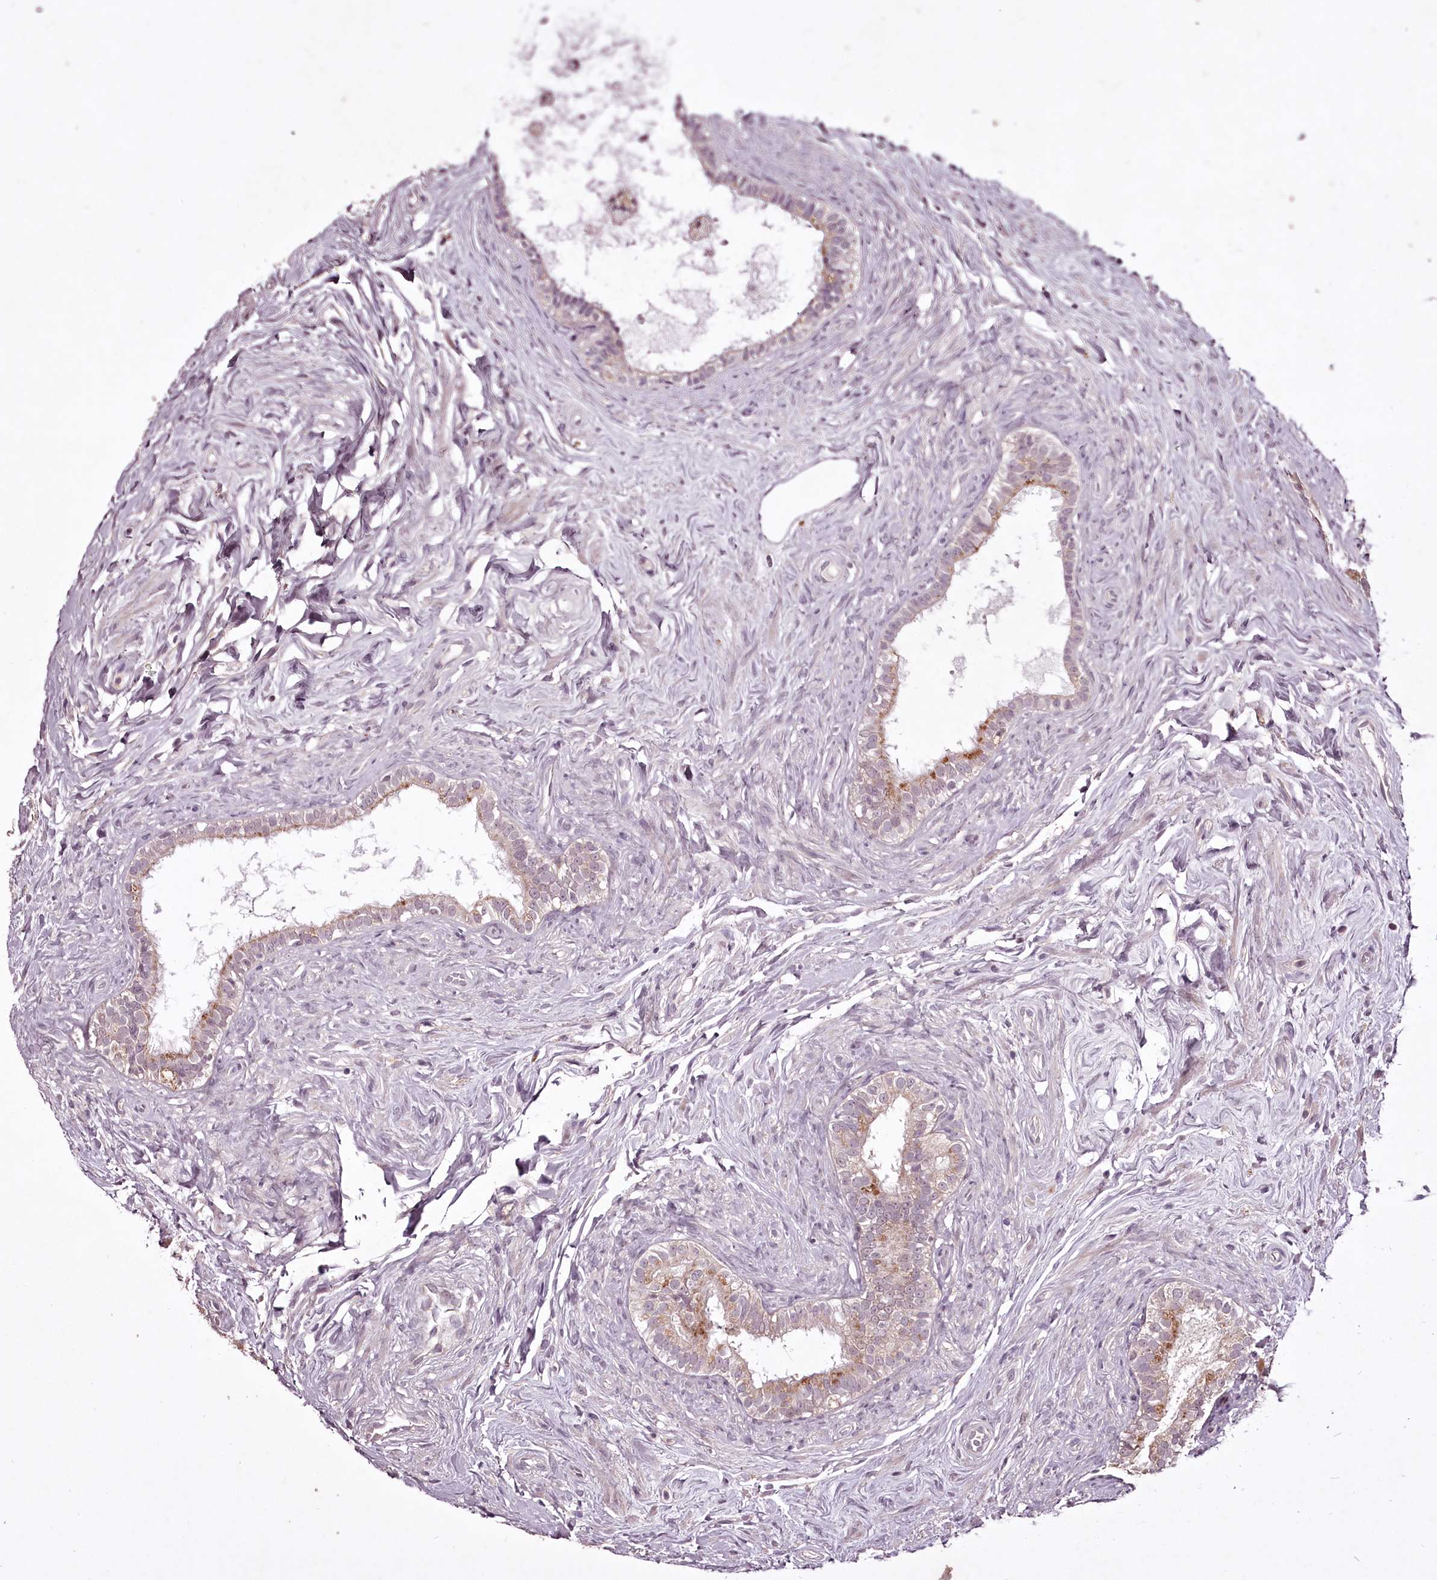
{"staining": {"intensity": "weak", "quantity": "<25%", "location": "cytoplasmic/membranous"}, "tissue": "epididymis", "cell_type": "Glandular cells", "image_type": "normal", "snomed": [{"axis": "morphology", "description": "Normal tissue, NOS"}, {"axis": "topography", "description": "Epididymis"}], "caption": "Immunohistochemical staining of benign epididymis reveals no significant staining in glandular cells.", "gene": "ADRA1D", "patient": {"sex": "male", "age": 84}}